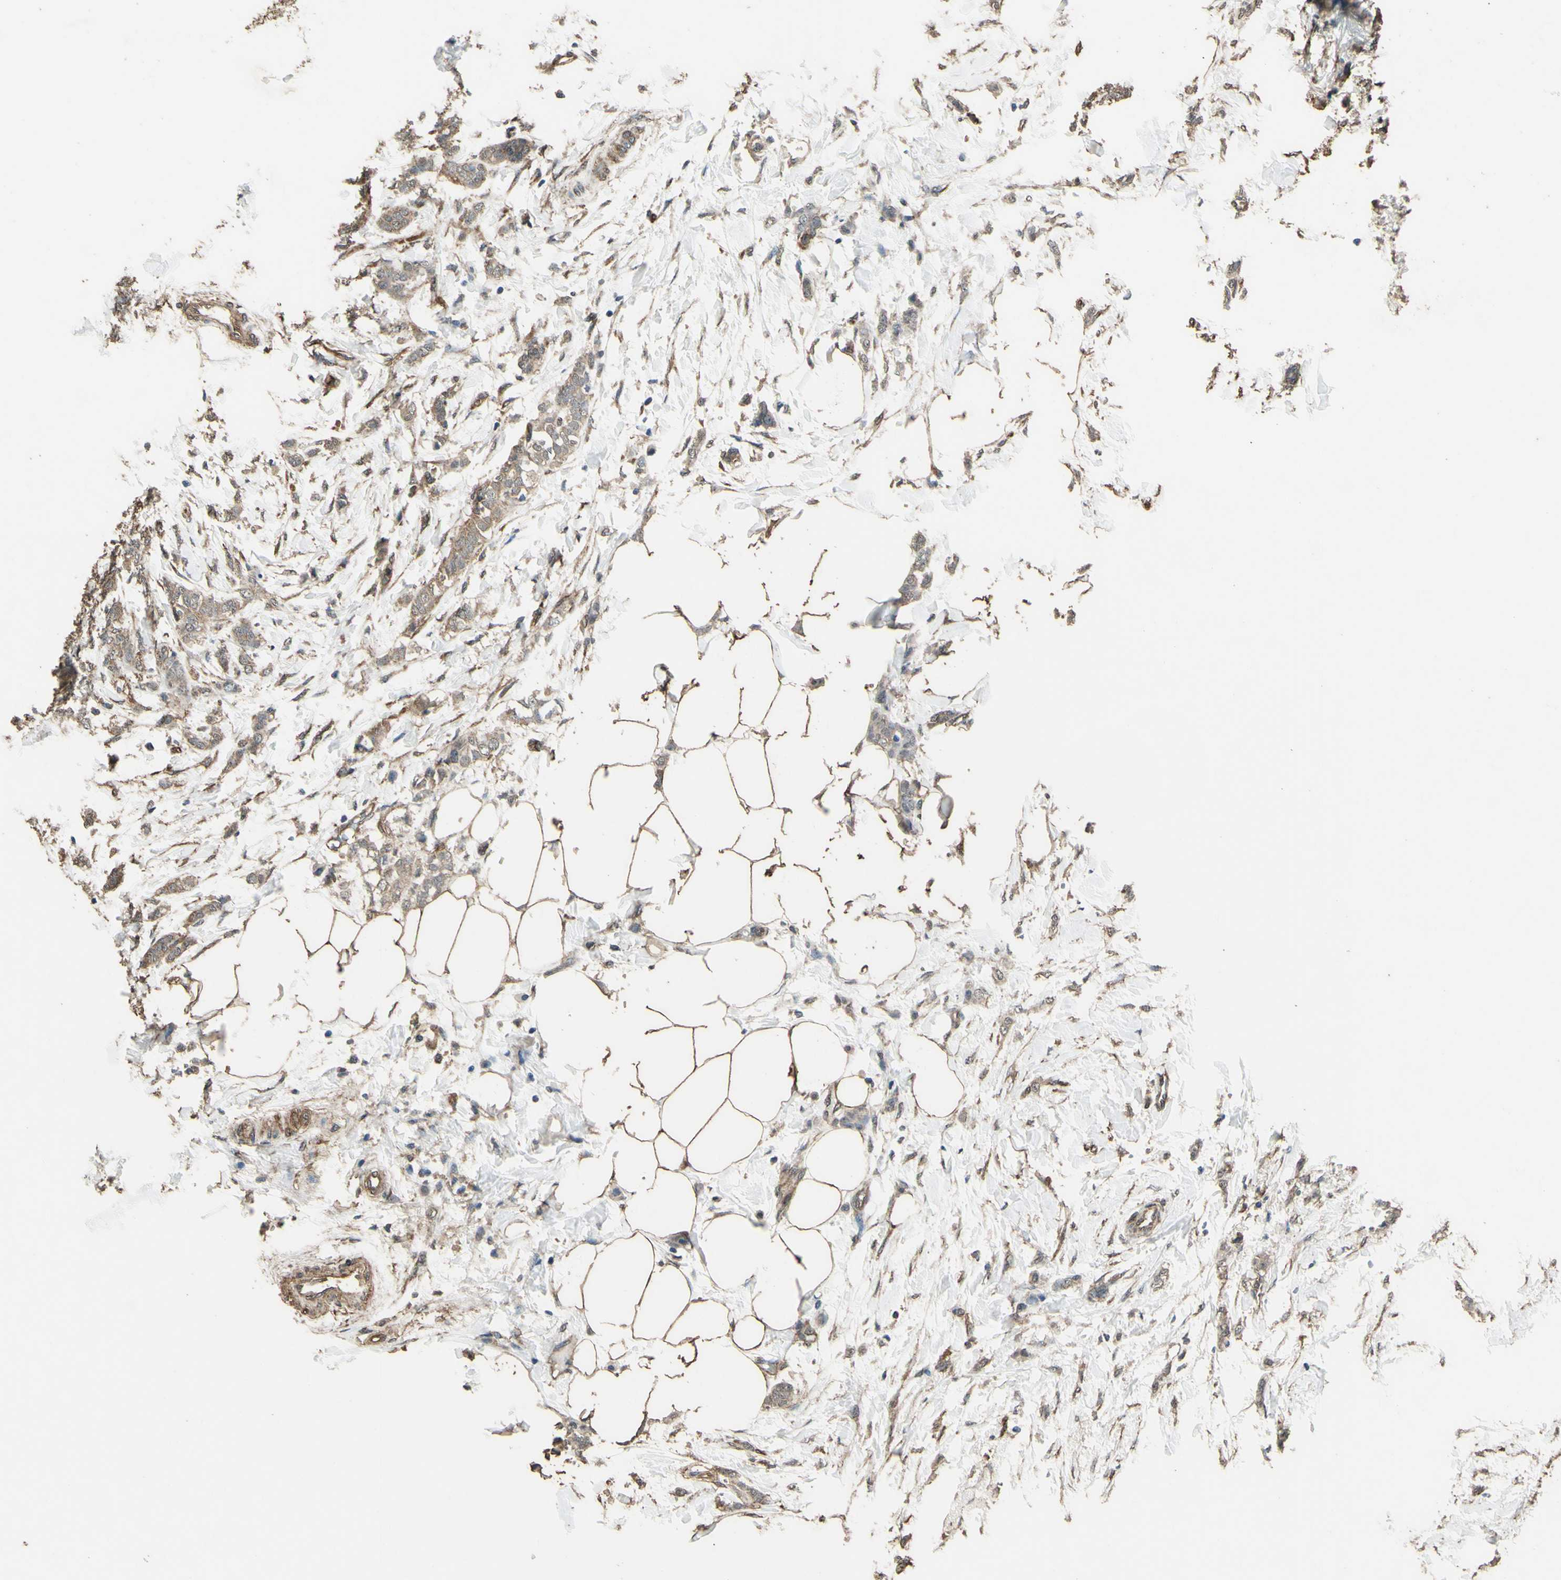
{"staining": {"intensity": "weak", "quantity": ">75%", "location": "cytoplasmic/membranous"}, "tissue": "breast cancer", "cell_type": "Tumor cells", "image_type": "cancer", "snomed": [{"axis": "morphology", "description": "Lobular carcinoma, in situ"}, {"axis": "morphology", "description": "Lobular carcinoma"}, {"axis": "topography", "description": "Breast"}], "caption": "A high-resolution image shows immunohistochemistry (IHC) staining of breast cancer (lobular carcinoma in situ), which exhibits weak cytoplasmic/membranous expression in approximately >75% of tumor cells. (IHC, brightfield microscopy, high magnification).", "gene": "TSPO", "patient": {"sex": "female", "age": 41}}